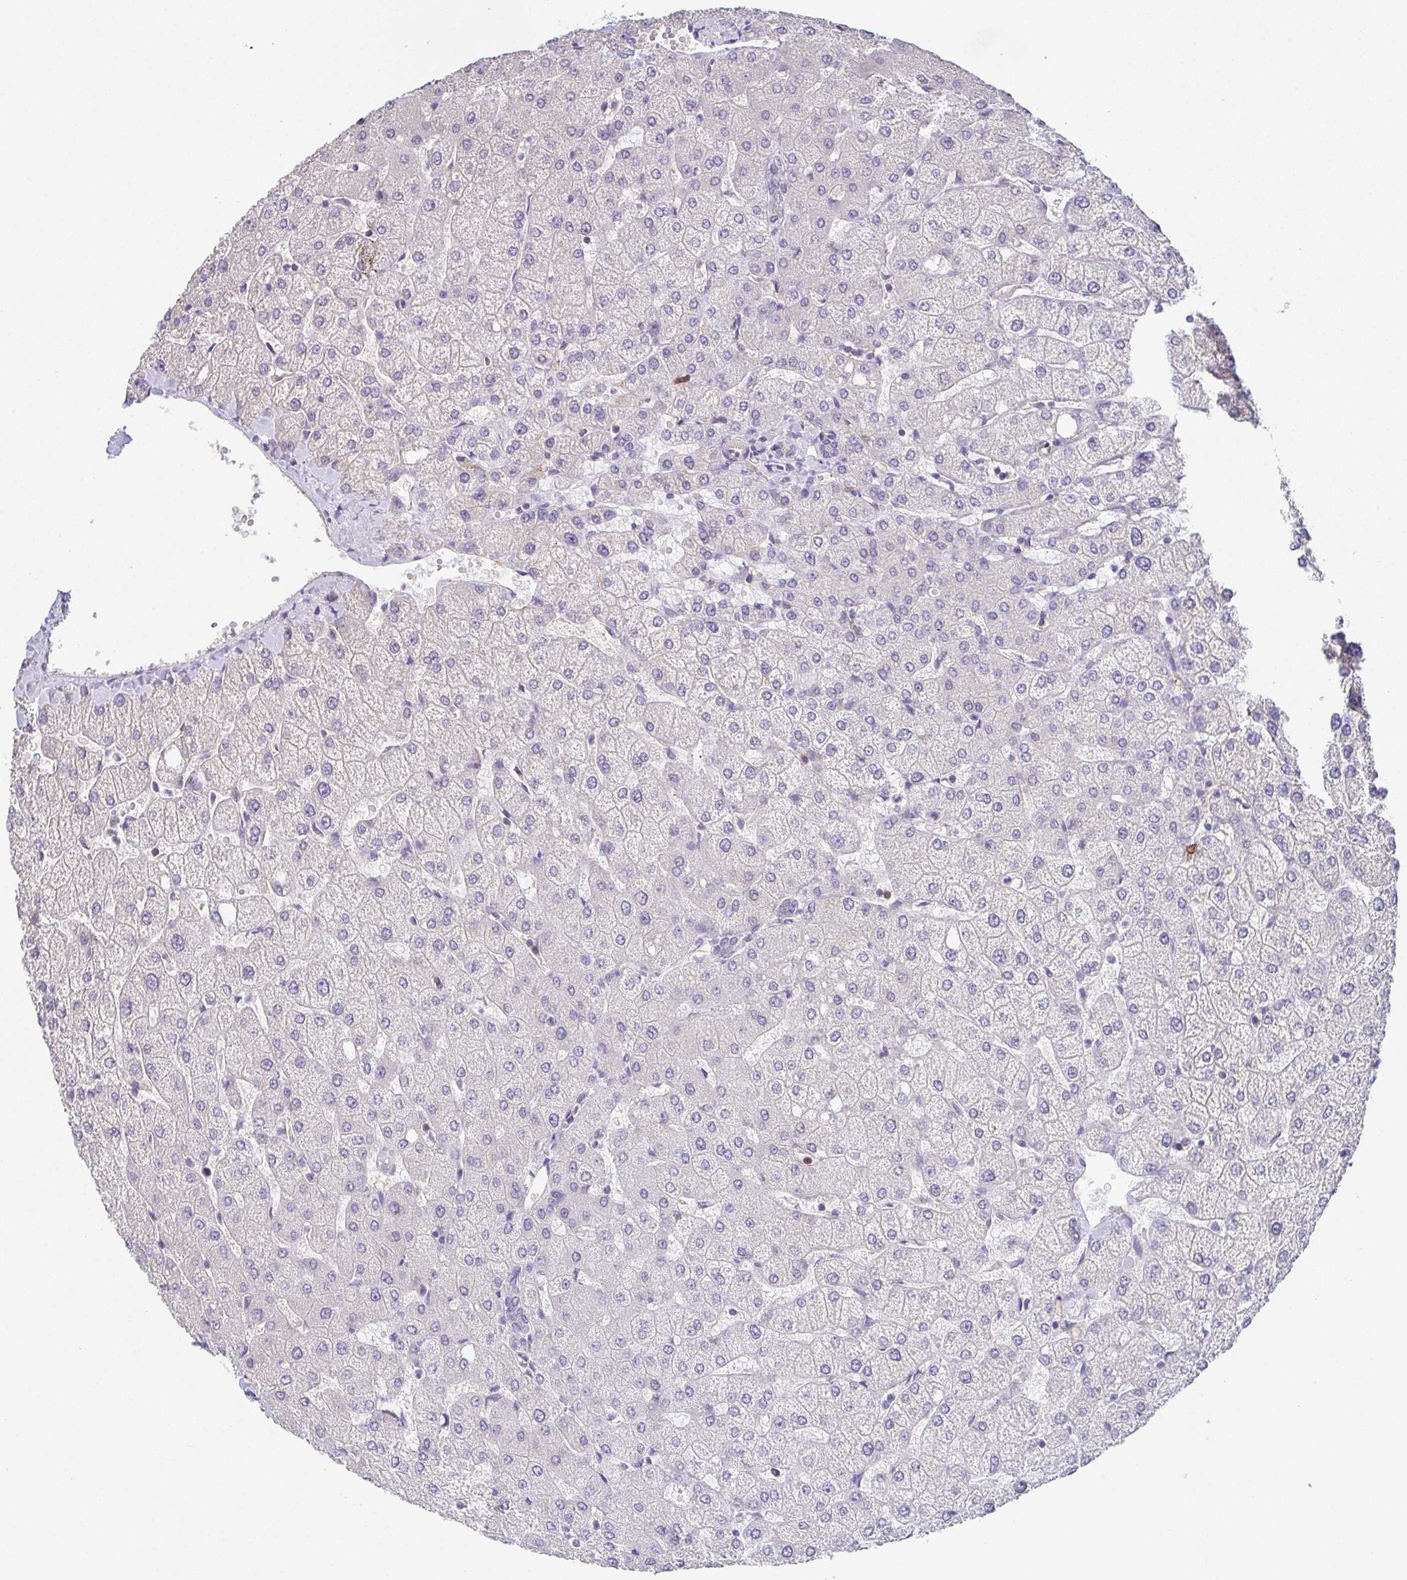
{"staining": {"intensity": "negative", "quantity": "none", "location": "none"}, "tissue": "liver", "cell_type": "Cholangiocytes", "image_type": "normal", "snomed": [{"axis": "morphology", "description": "Normal tissue, NOS"}, {"axis": "topography", "description": "Liver"}], "caption": "This is a micrograph of immunohistochemistry staining of normal liver, which shows no positivity in cholangiocytes.", "gene": "DBN1", "patient": {"sex": "female", "age": 54}}